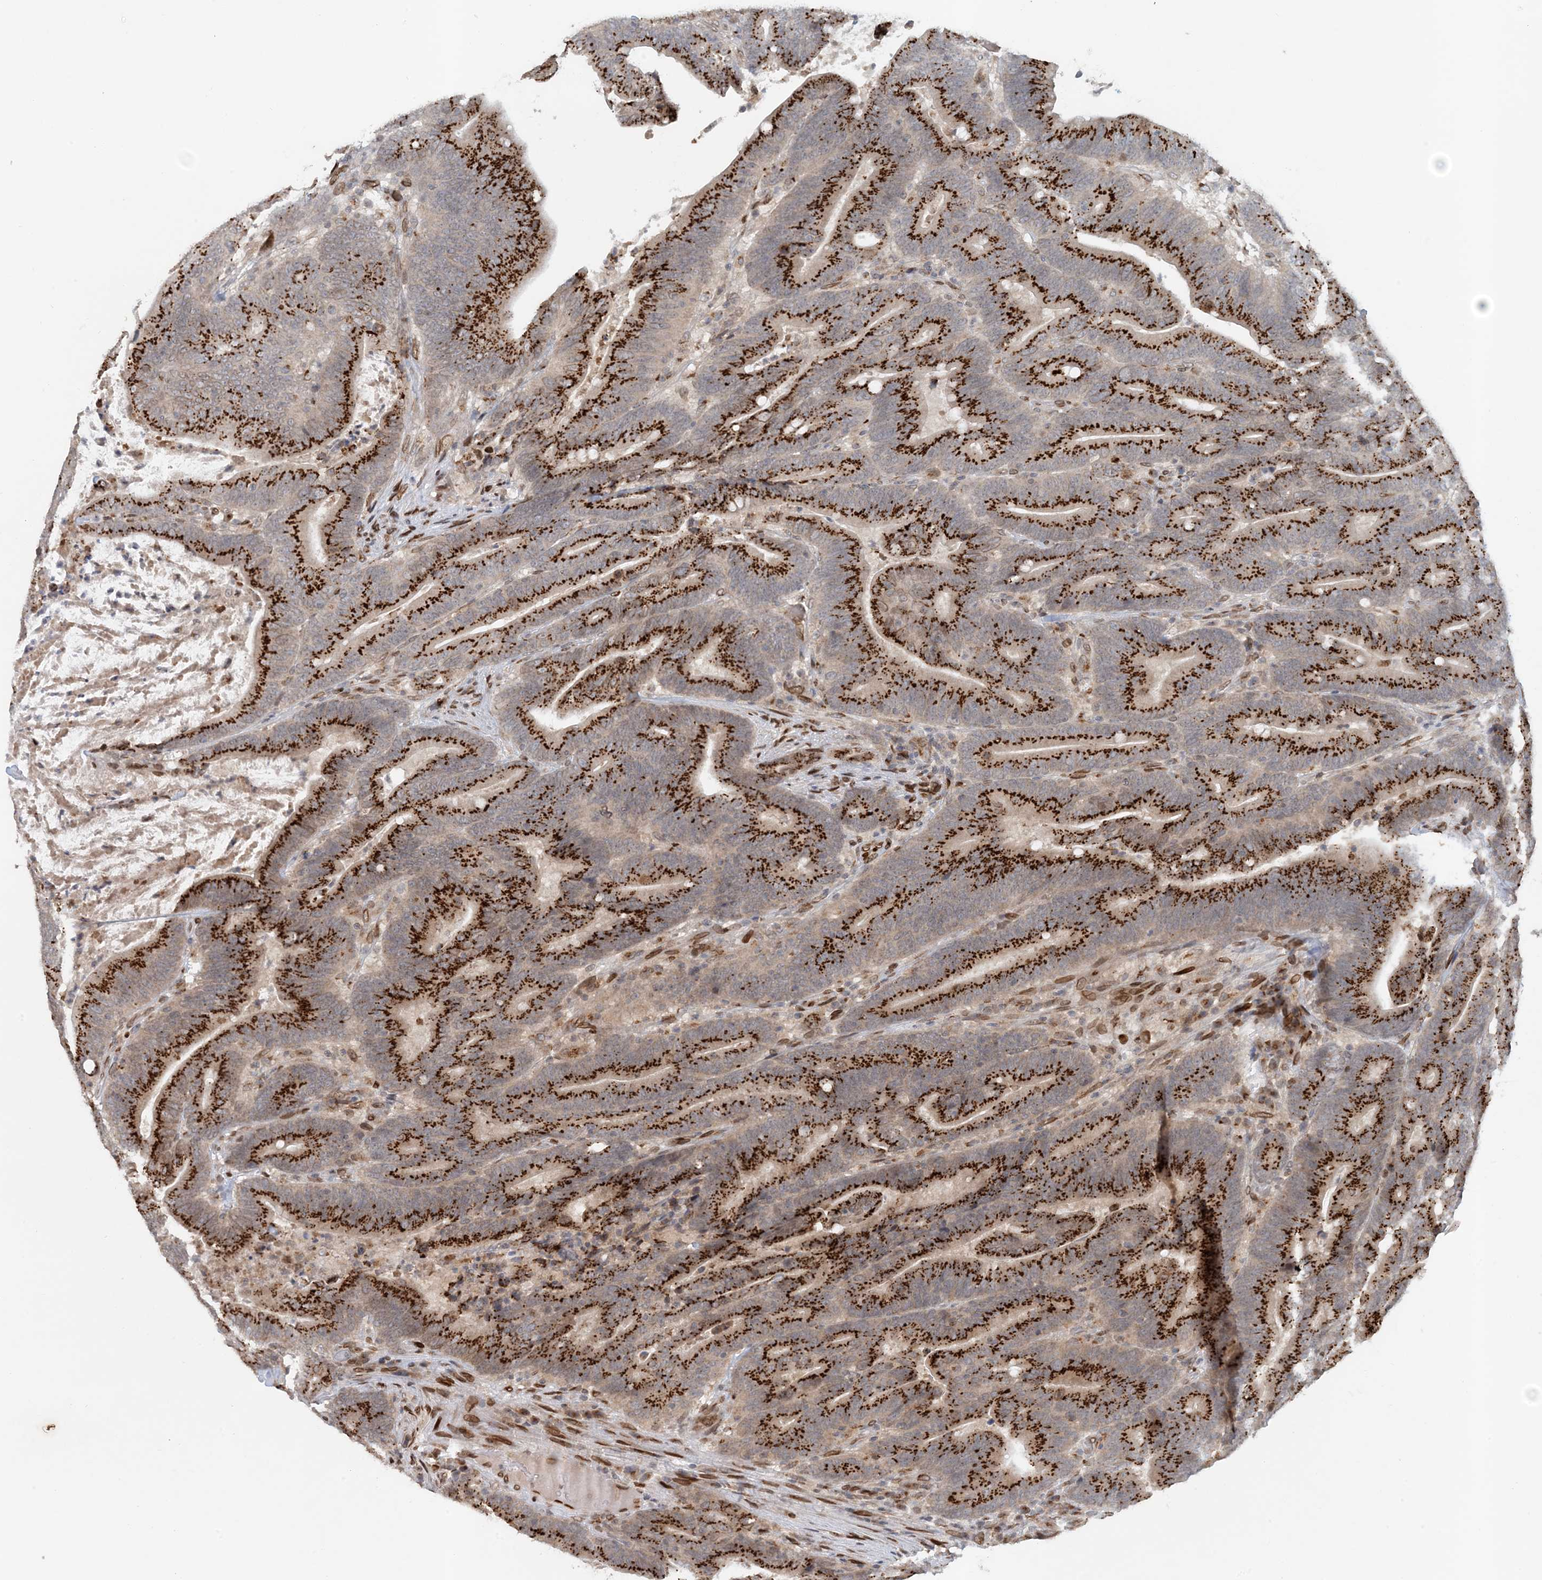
{"staining": {"intensity": "strong", "quantity": ">75%", "location": "cytoplasmic/membranous"}, "tissue": "colorectal cancer", "cell_type": "Tumor cells", "image_type": "cancer", "snomed": [{"axis": "morphology", "description": "Adenocarcinoma, NOS"}, {"axis": "topography", "description": "Colon"}], "caption": "High-power microscopy captured an immunohistochemistry histopathology image of colorectal cancer (adenocarcinoma), revealing strong cytoplasmic/membranous staining in about >75% of tumor cells.", "gene": "SLC35A2", "patient": {"sex": "female", "age": 66}}